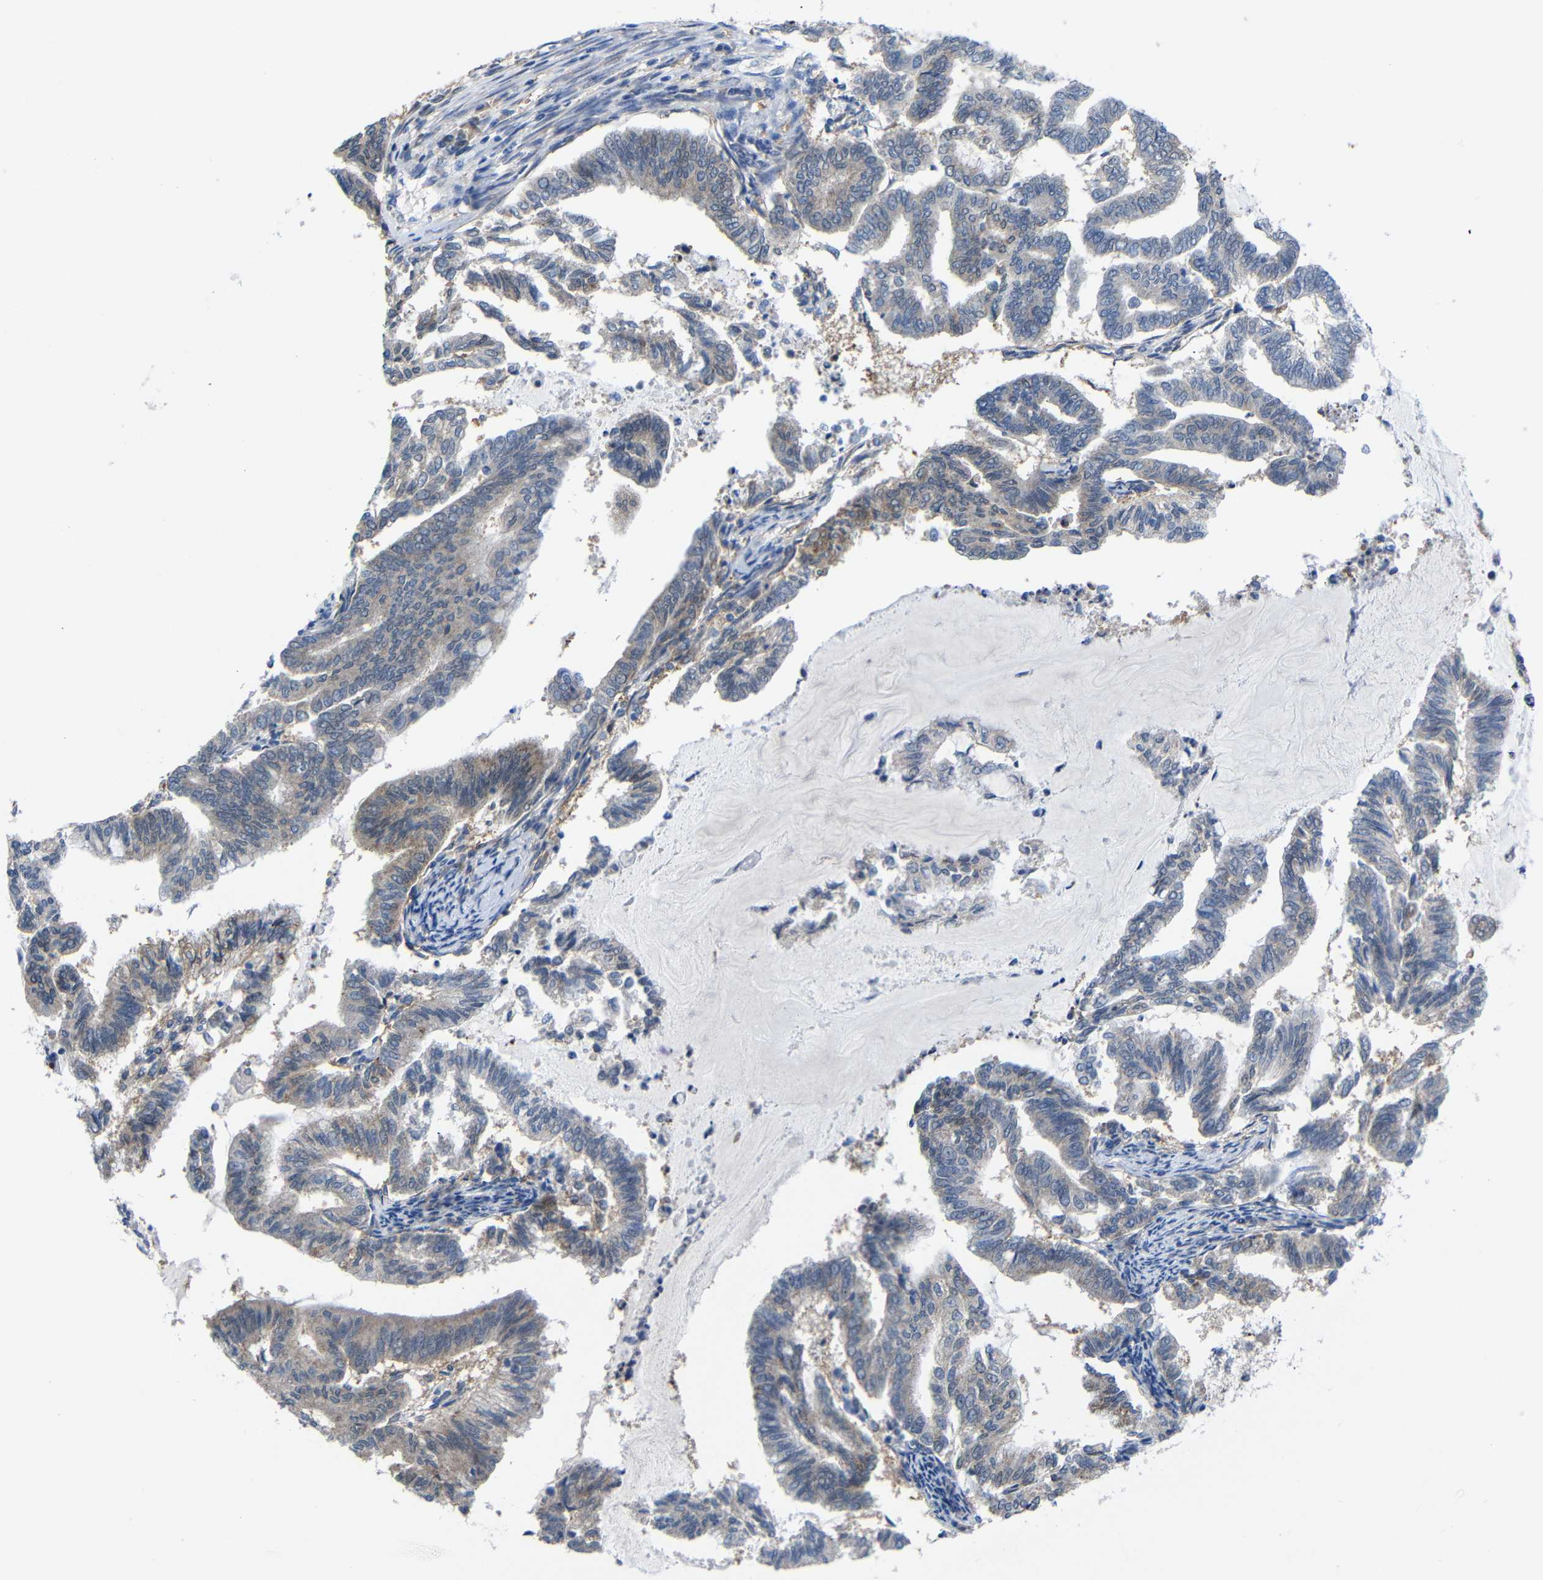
{"staining": {"intensity": "weak", "quantity": "25%-75%", "location": "cytoplasmic/membranous"}, "tissue": "endometrial cancer", "cell_type": "Tumor cells", "image_type": "cancer", "snomed": [{"axis": "morphology", "description": "Adenocarcinoma, NOS"}, {"axis": "topography", "description": "Endometrium"}], "caption": "Endometrial adenocarcinoma was stained to show a protein in brown. There is low levels of weak cytoplasmic/membranous positivity in approximately 25%-75% of tumor cells.", "gene": "PEBP1", "patient": {"sex": "female", "age": 79}}